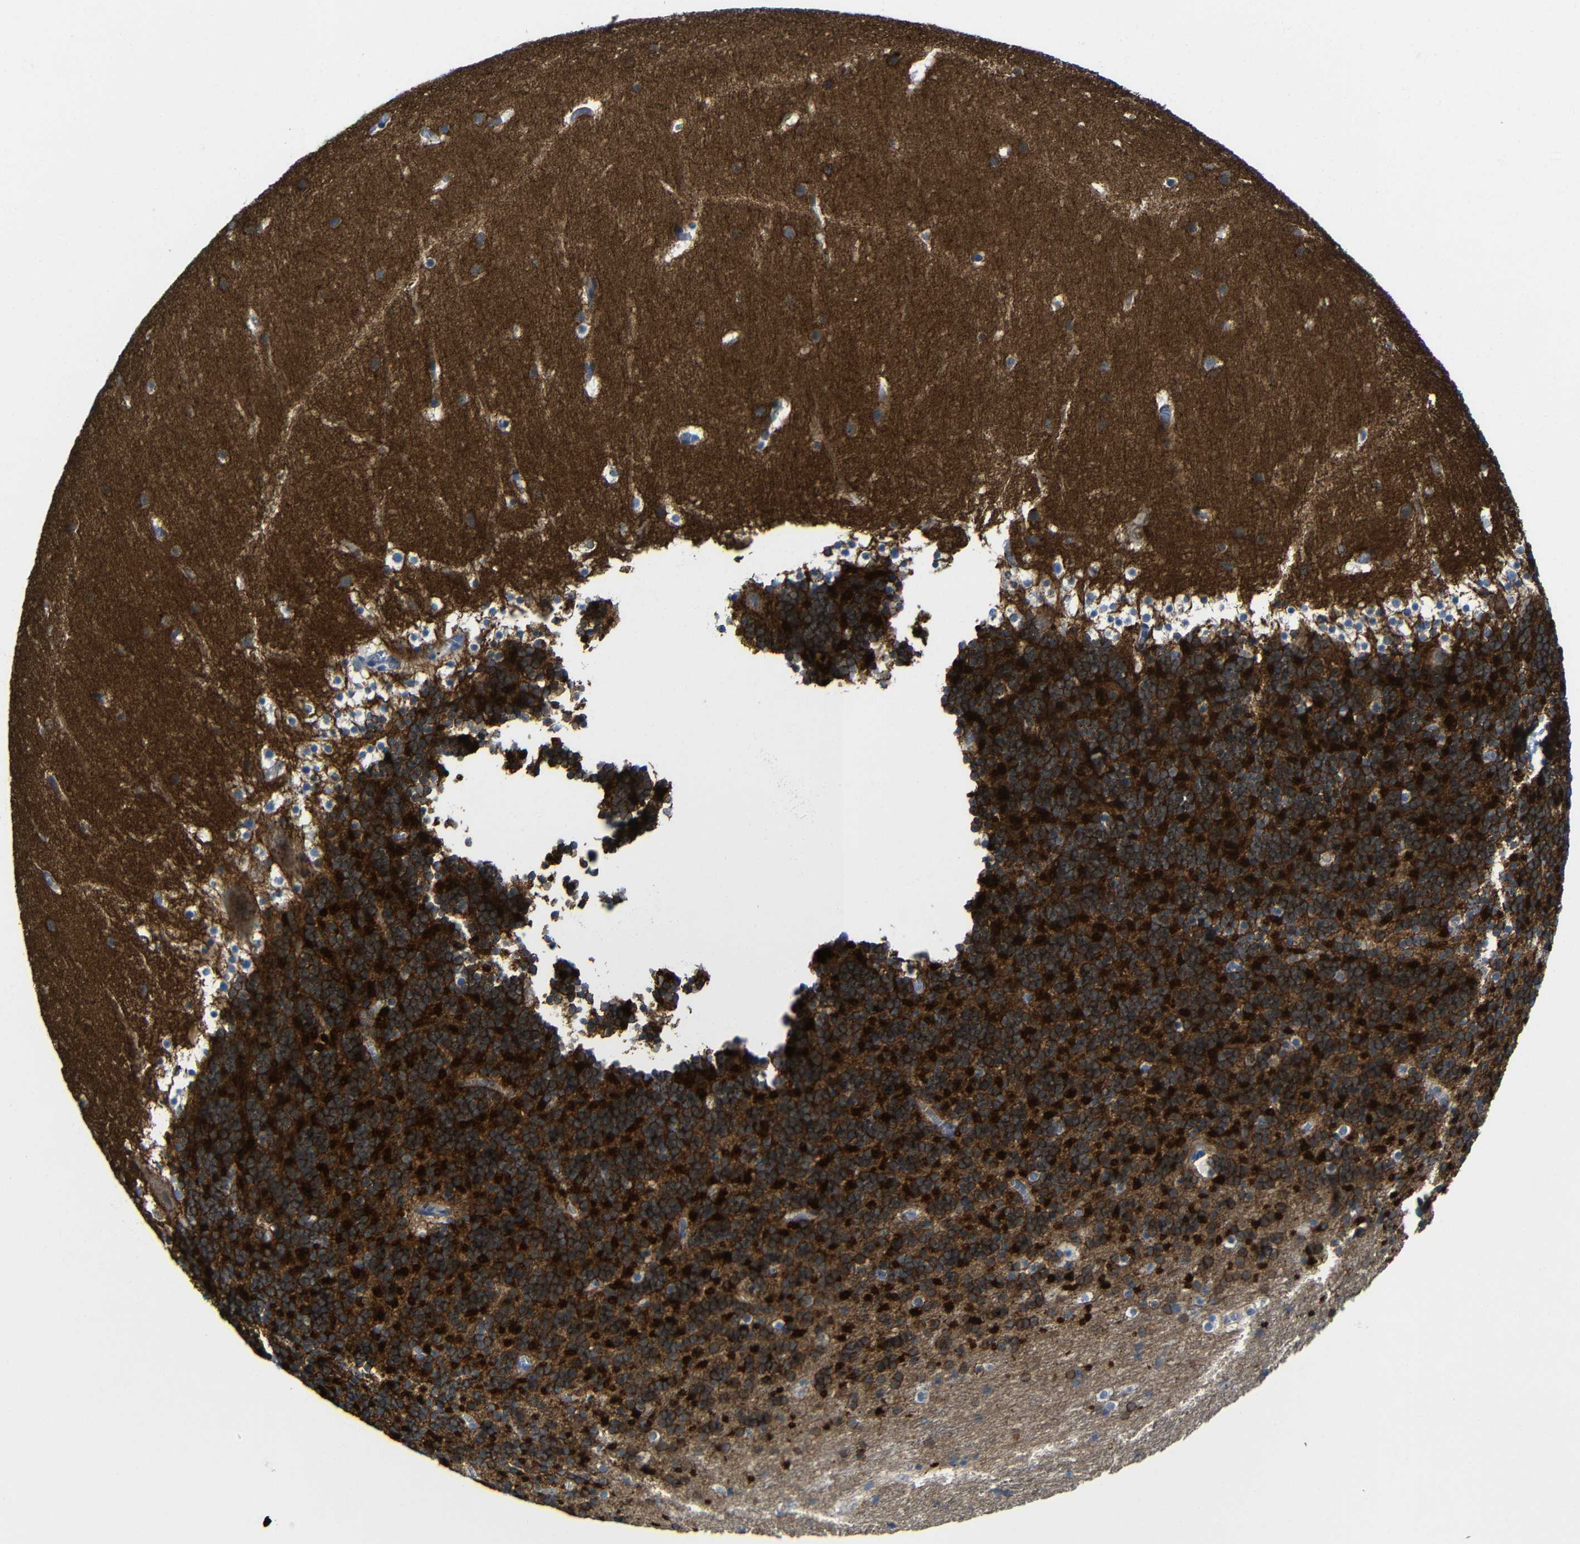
{"staining": {"intensity": "strong", "quantity": ">75%", "location": "cytoplasmic/membranous"}, "tissue": "cerebellum", "cell_type": "Cells in granular layer", "image_type": "normal", "snomed": [{"axis": "morphology", "description": "Normal tissue, NOS"}, {"axis": "topography", "description": "Cerebellum"}], "caption": "Immunohistochemical staining of normal cerebellum reveals strong cytoplasmic/membranous protein positivity in approximately >75% of cells in granular layer.", "gene": "ZNF90", "patient": {"sex": "male", "age": 45}}